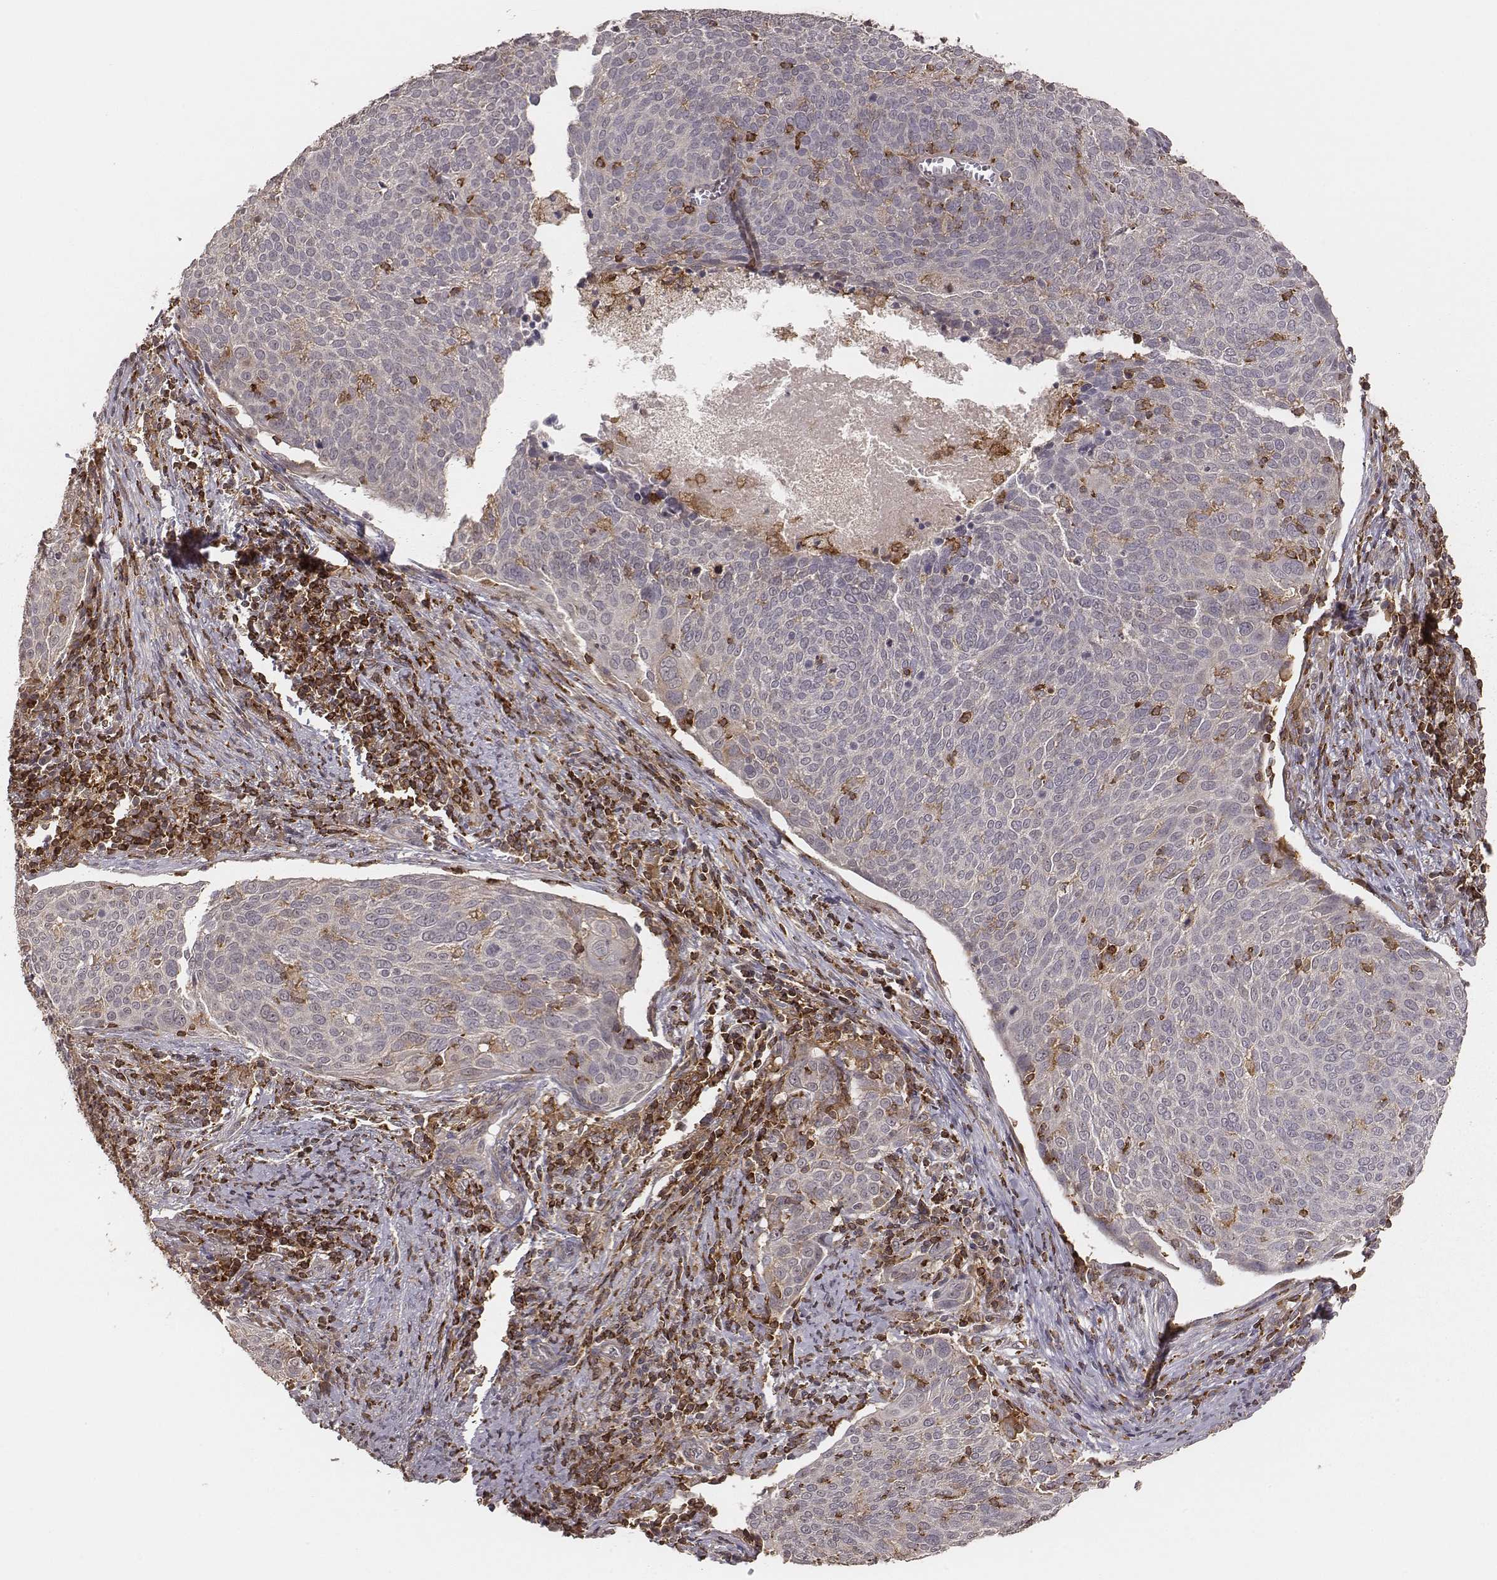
{"staining": {"intensity": "negative", "quantity": "none", "location": "none"}, "tissue": "cervical cancer", "cell_type": "Tumor cells", "image_type": "cancer", "snomed": [{"axis": "morphology", "description": "Squamous cell carcinoma, NOS"}, {"axis": "topography", "description": "Cervix"}], "caption": "This is an IHC histopathology image of human cervical squamous cell carcinoma. There is no staining in tumor cells.", "gene": "PILRA", "patient": {"sex": "female", "age": 39}}